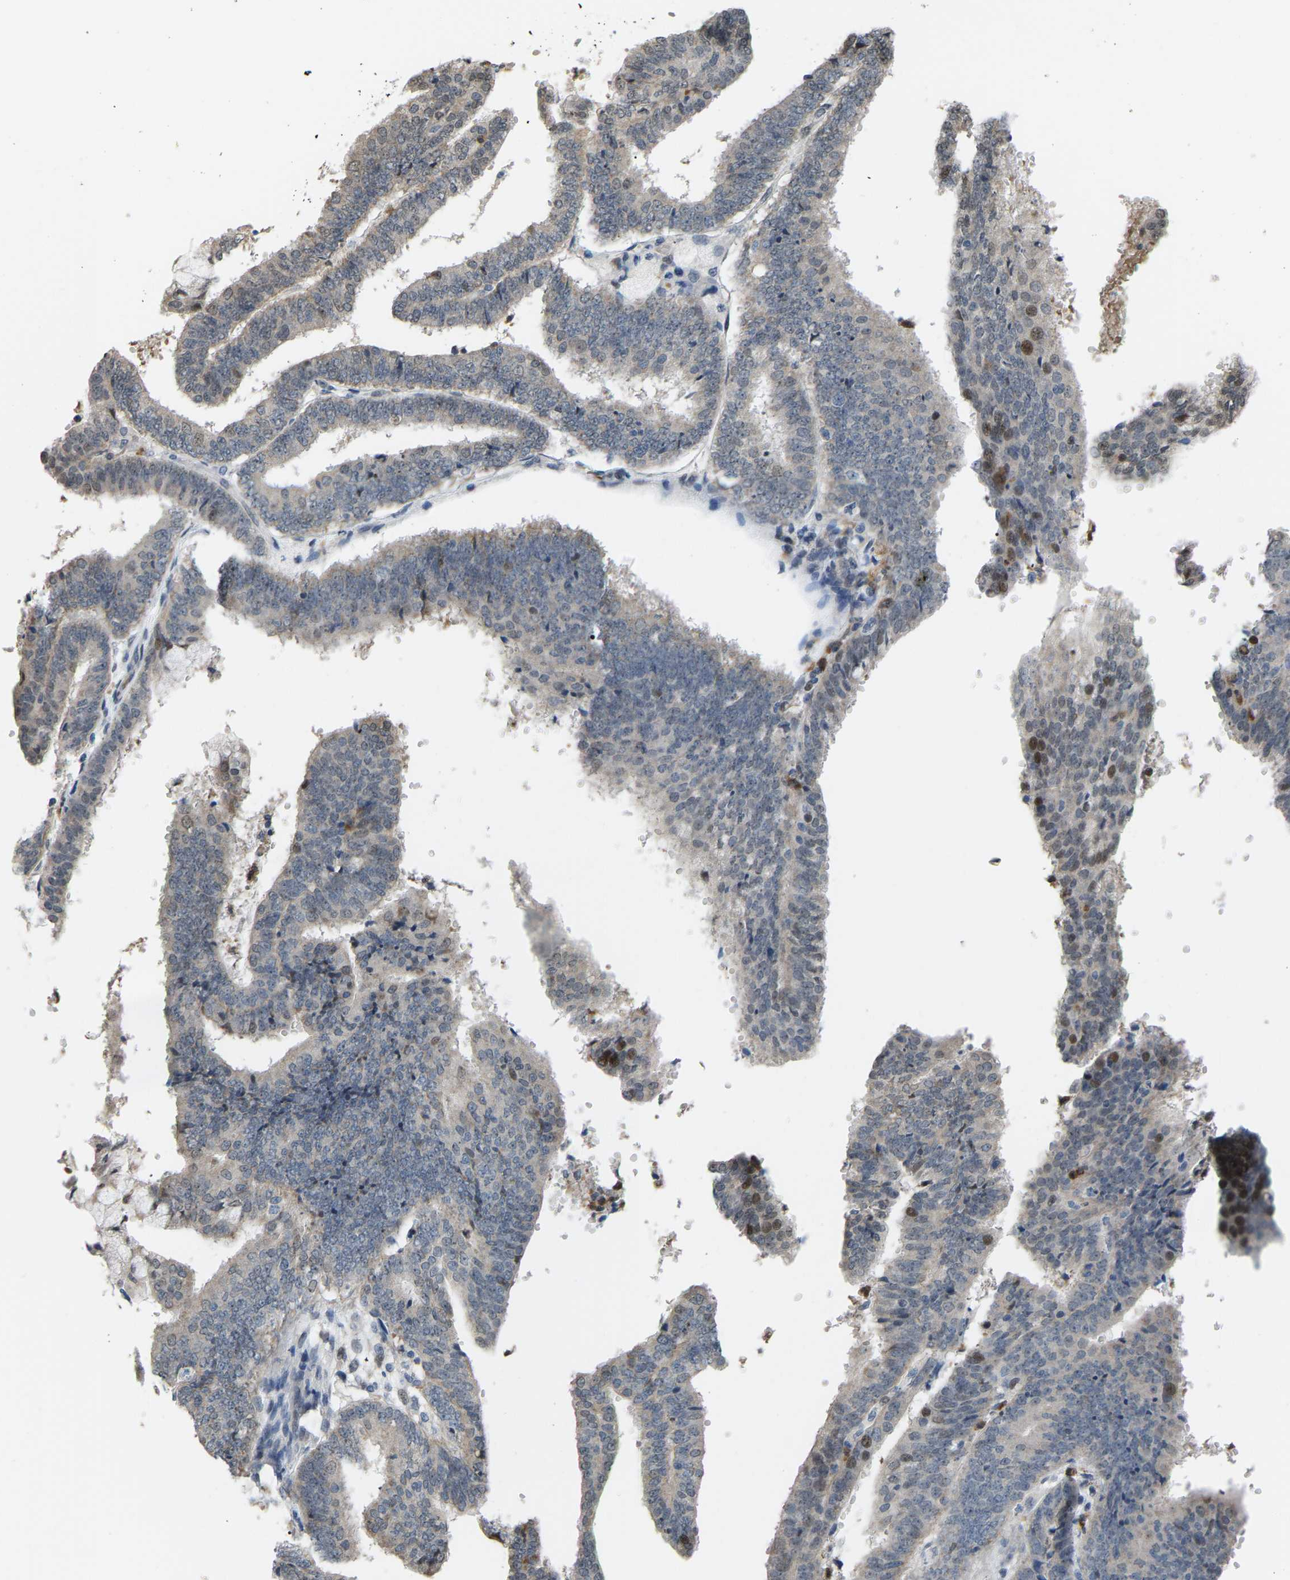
{"staining": {"intensity": "moderate", "quantity": "<25%", "location": "nuclear"}, "tissue": "endometrial cancer", "cell_type": "Tumor cells", "image_type": "cancer", "snomed": [{"axis": "morphology", "description": "Adenocarcinoma, NOS"}, {"axis": "topography", "description": "Endometrium"}], "caption": "Protein analysis of endometrial adenocarcinoma tissue exhibits moderate nuclear positivity in about <25% of tumor cells. (DAB (3,3'-diaminobenzidine) IHC with brightfield microscopy, high magnification).", "gene": "CROT", "patient": {"sex": "female", "age": 63}}